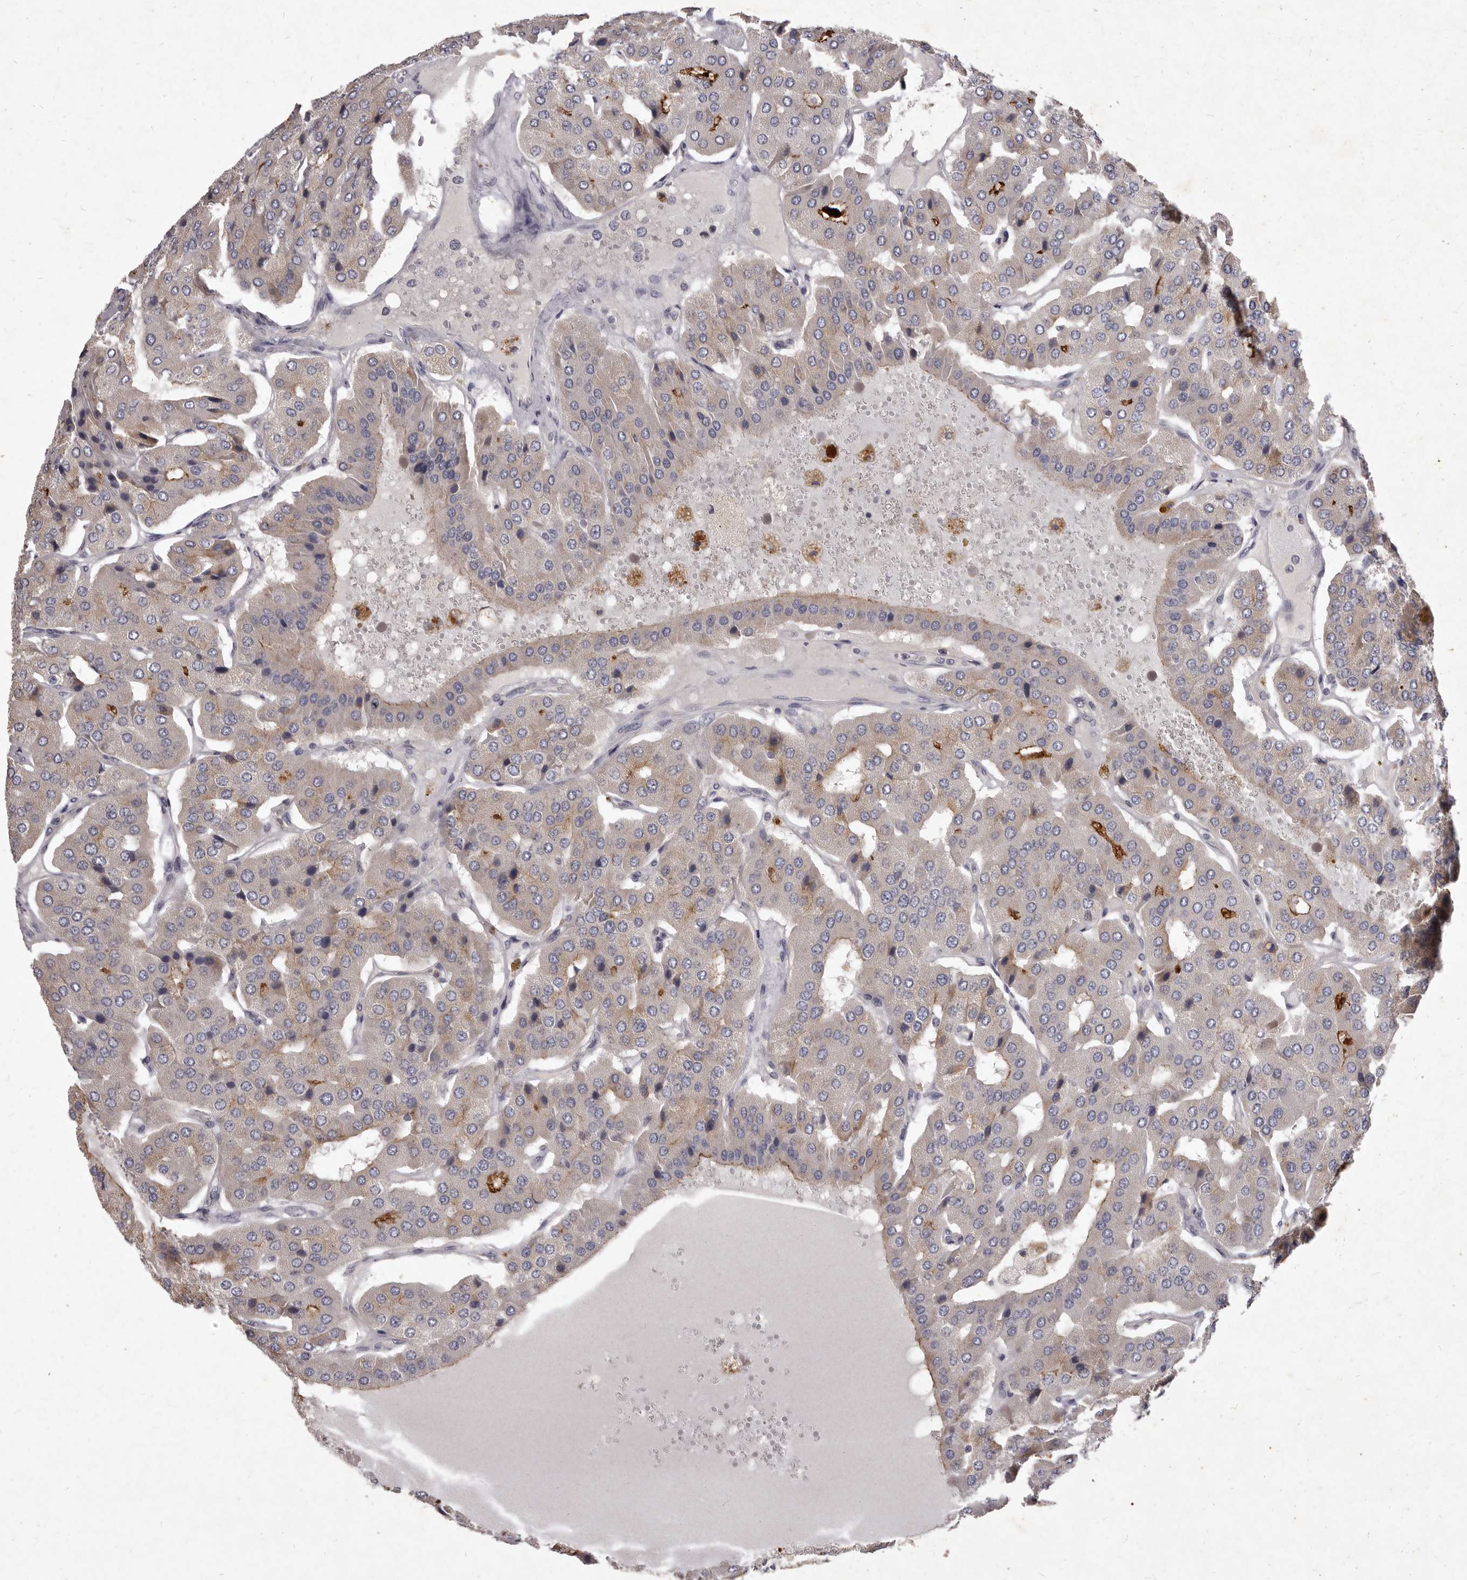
{"staining": {"intensity": "moderate", "quantity": "<25%", "location": "cytoplasmic/membranous"}, "tissue": "parathyroid gland", "cell_type": "Glandular cells", "image_type": "normal", "snomed": [{"axis": "morphology", "description": "Normal tissue, NOS"}, {"axis": "morphology", "description": "Adenoma, NOS"}, {"axis": "topography", "description": "Parathyroid gland"}], "caption": "Glandular cells show low levels of moderate cytoplasmic/membranous expression in about <25% of cells in normal parathyroid gland.", "gene": "GPRC5C", "patient": {"sex": "female", "age": 86}}